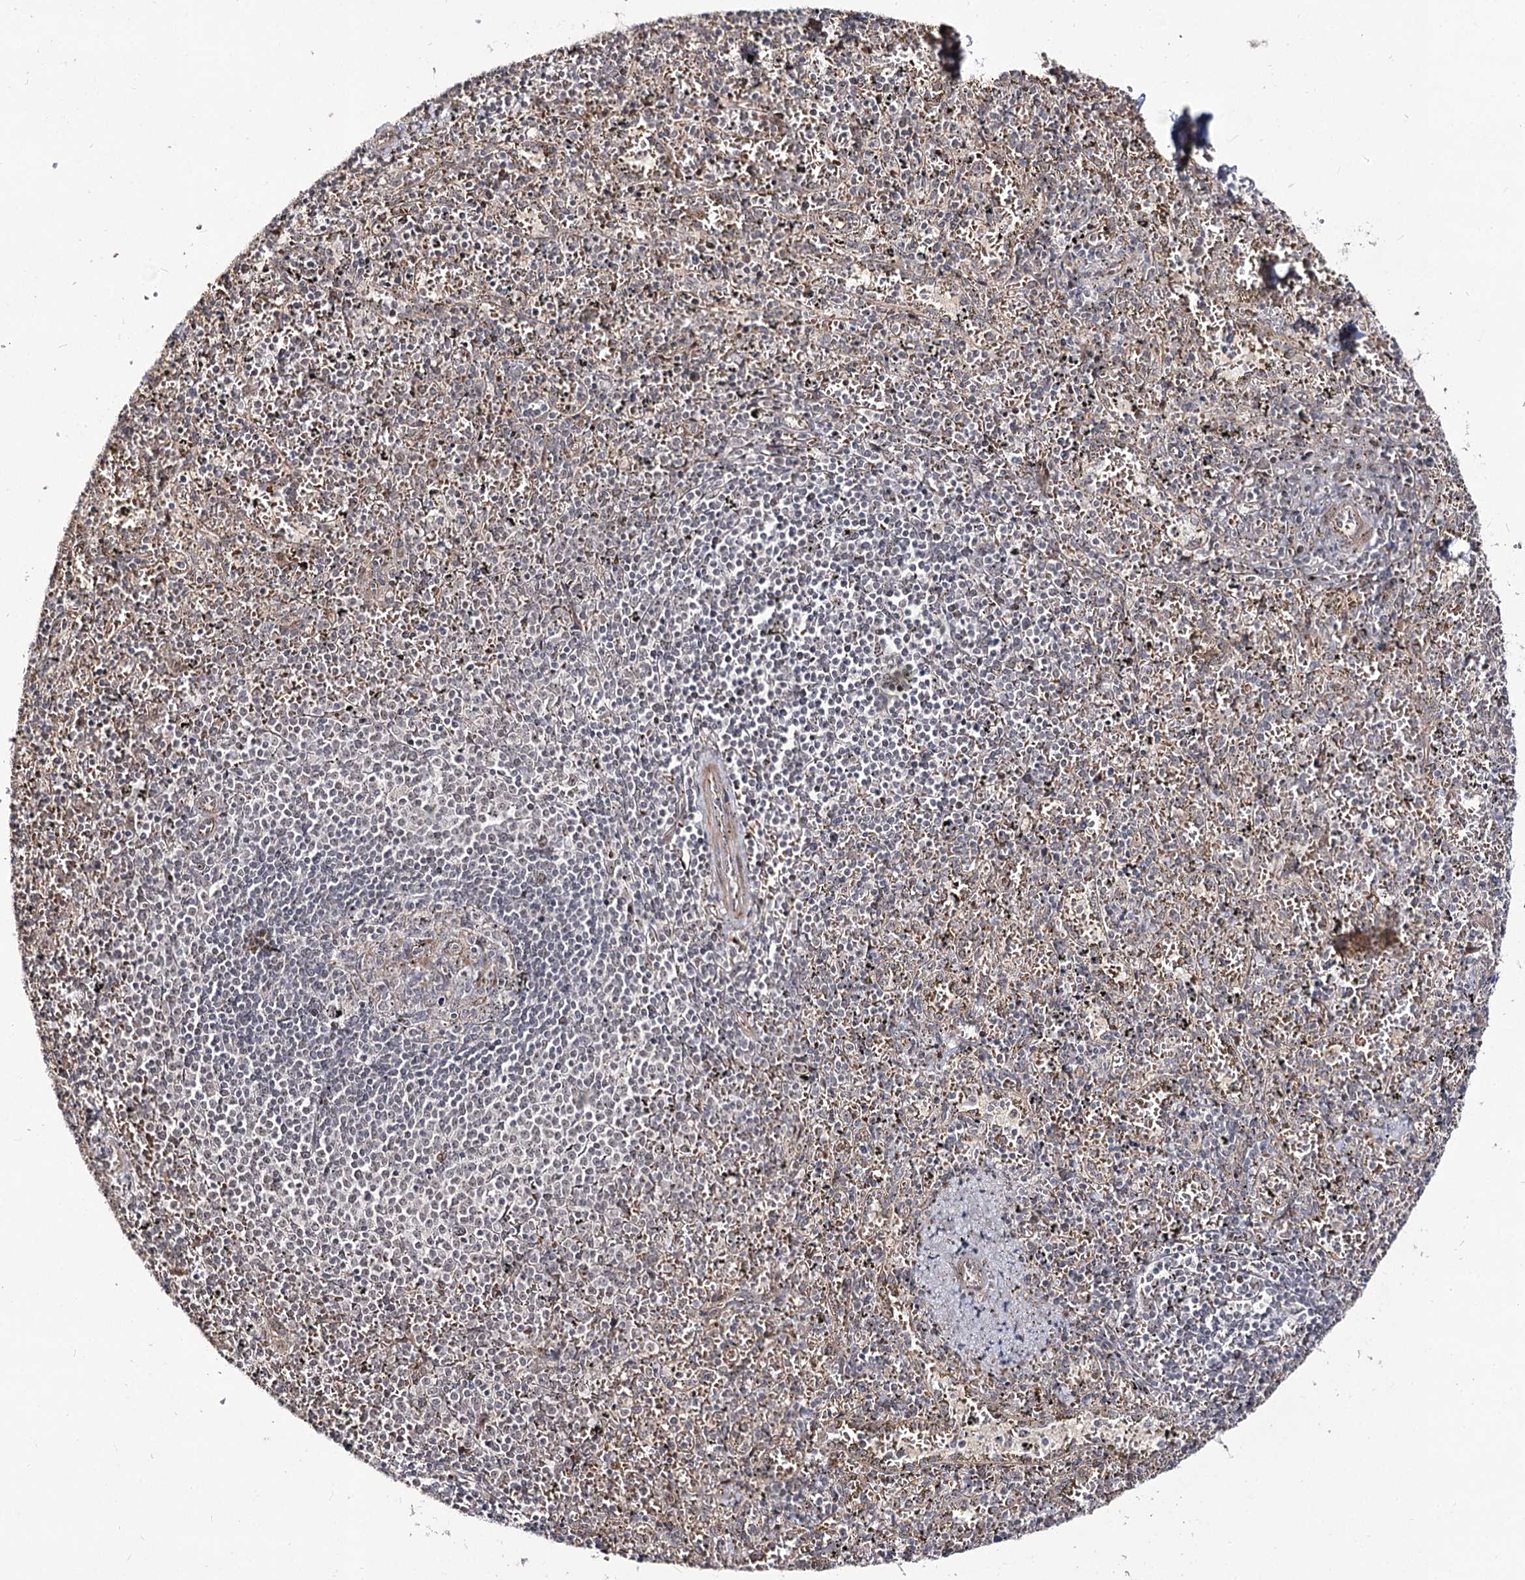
{"staining": {"intensity": "negative", "quantity": "none", "location": "none"}, "tissue": "spleen", "cell_type": "Cells in red pulp", "image_type": "normal", "snomed": [{"axis": "morphology", "description": "Normal tissue, NOS"}, {"axis": "topography", "description": "Spleen"}], "caption": "Histopathology image shows no significant protein staining in cells in red pulp of normal spleen.", "gene": "RRP9", "patient": {"sex": "male", "age": 11}}